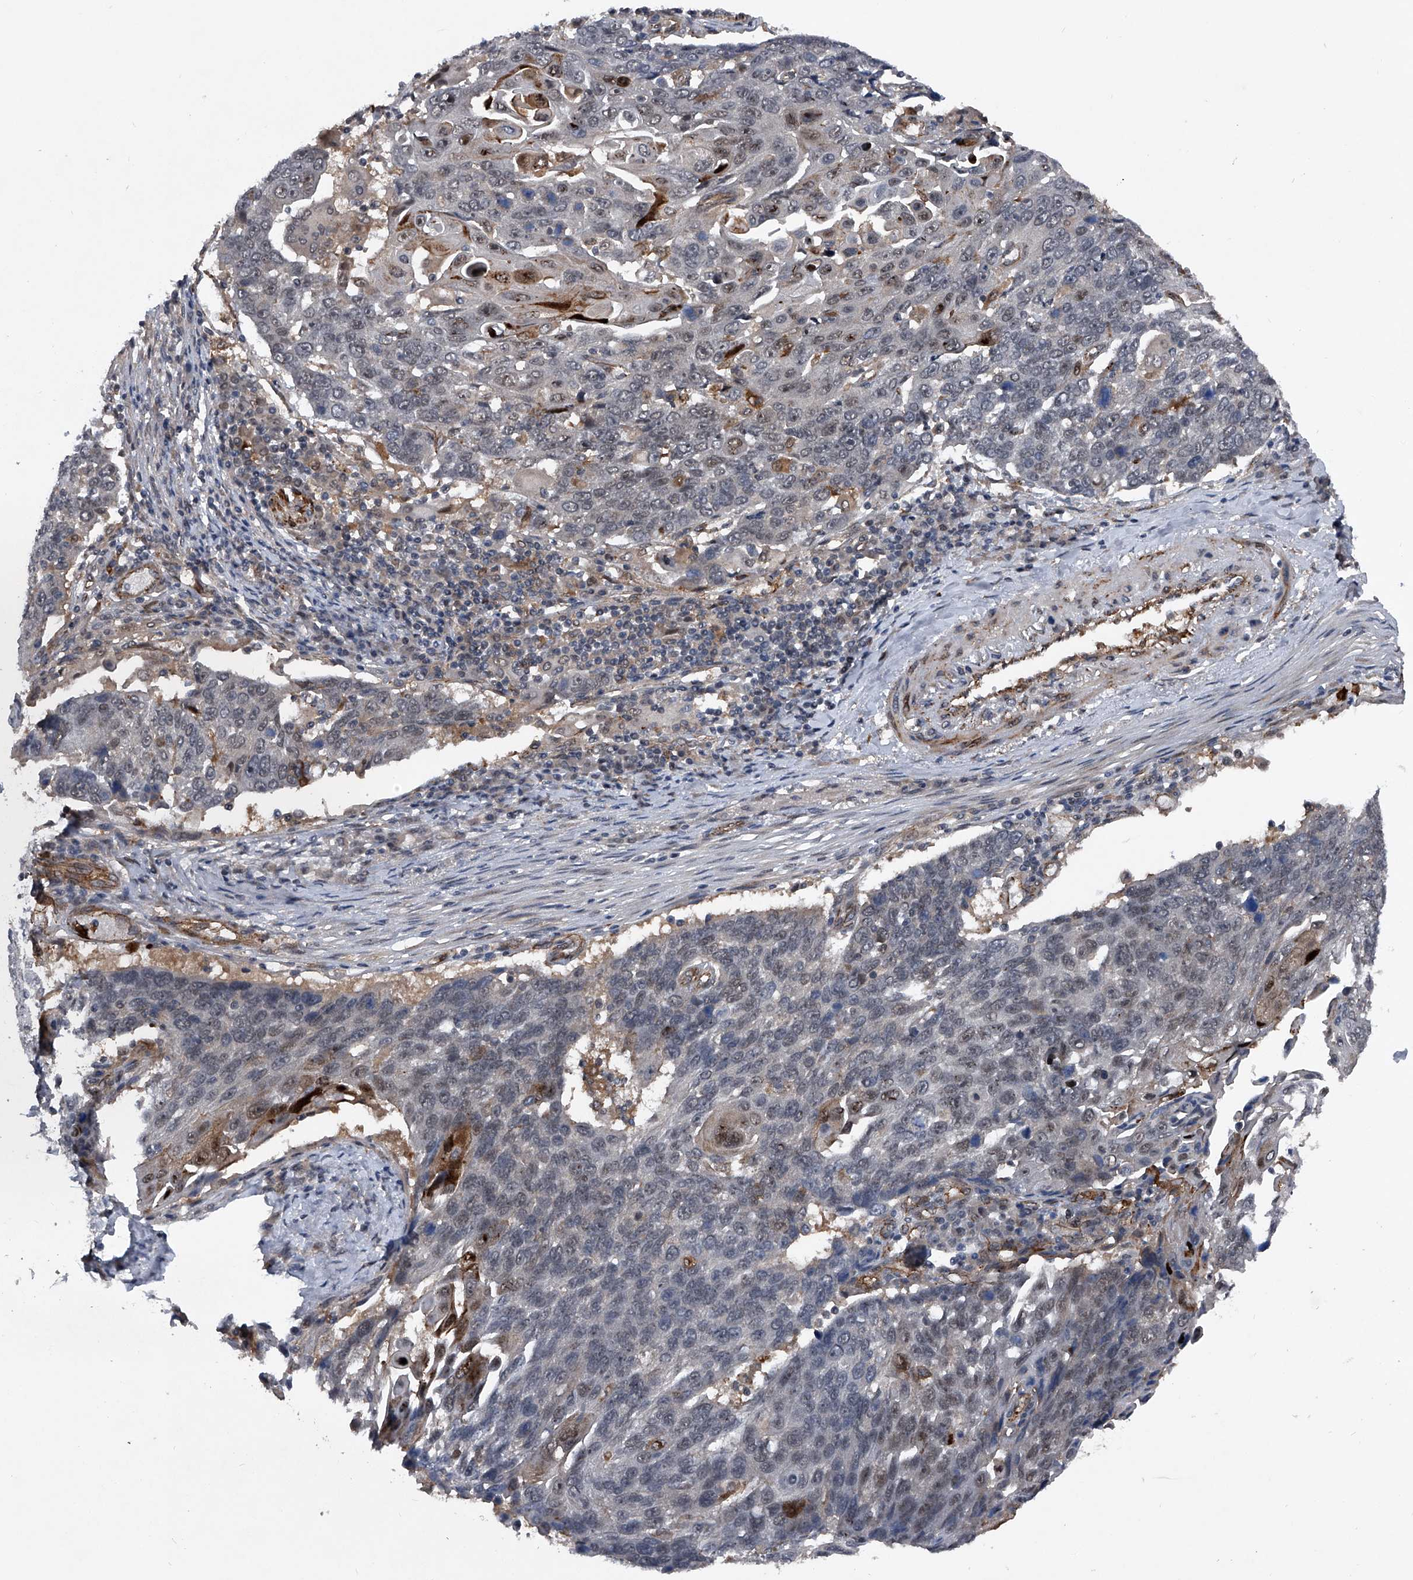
{"staining": {"intensity": "moderate", "quantity": "<25%", "location": "cytoplasmic/membranous,nuclear"}, "tissue": "lung cancer", "cell_type": "Tumor cells", "image_type": "cancer", "snomed": [{"axis": "morphology", "description": "Squamous cell carcinoma, NOS"}, {"axis": "topography", "description": "Lung"}], "caption": "High-magnification brightfield microscopy of squamous cell carcinoma (lung) stained with DAB (brown) and counterstained with hematoxylin (blue). tumor cells exhibit moderate cytoplasmic/membranous and nuclear staining is appreciated in approximately<25% of cells.", "gene": "MAPKAP1", "patient": {"sex": "male", "age": 66}}